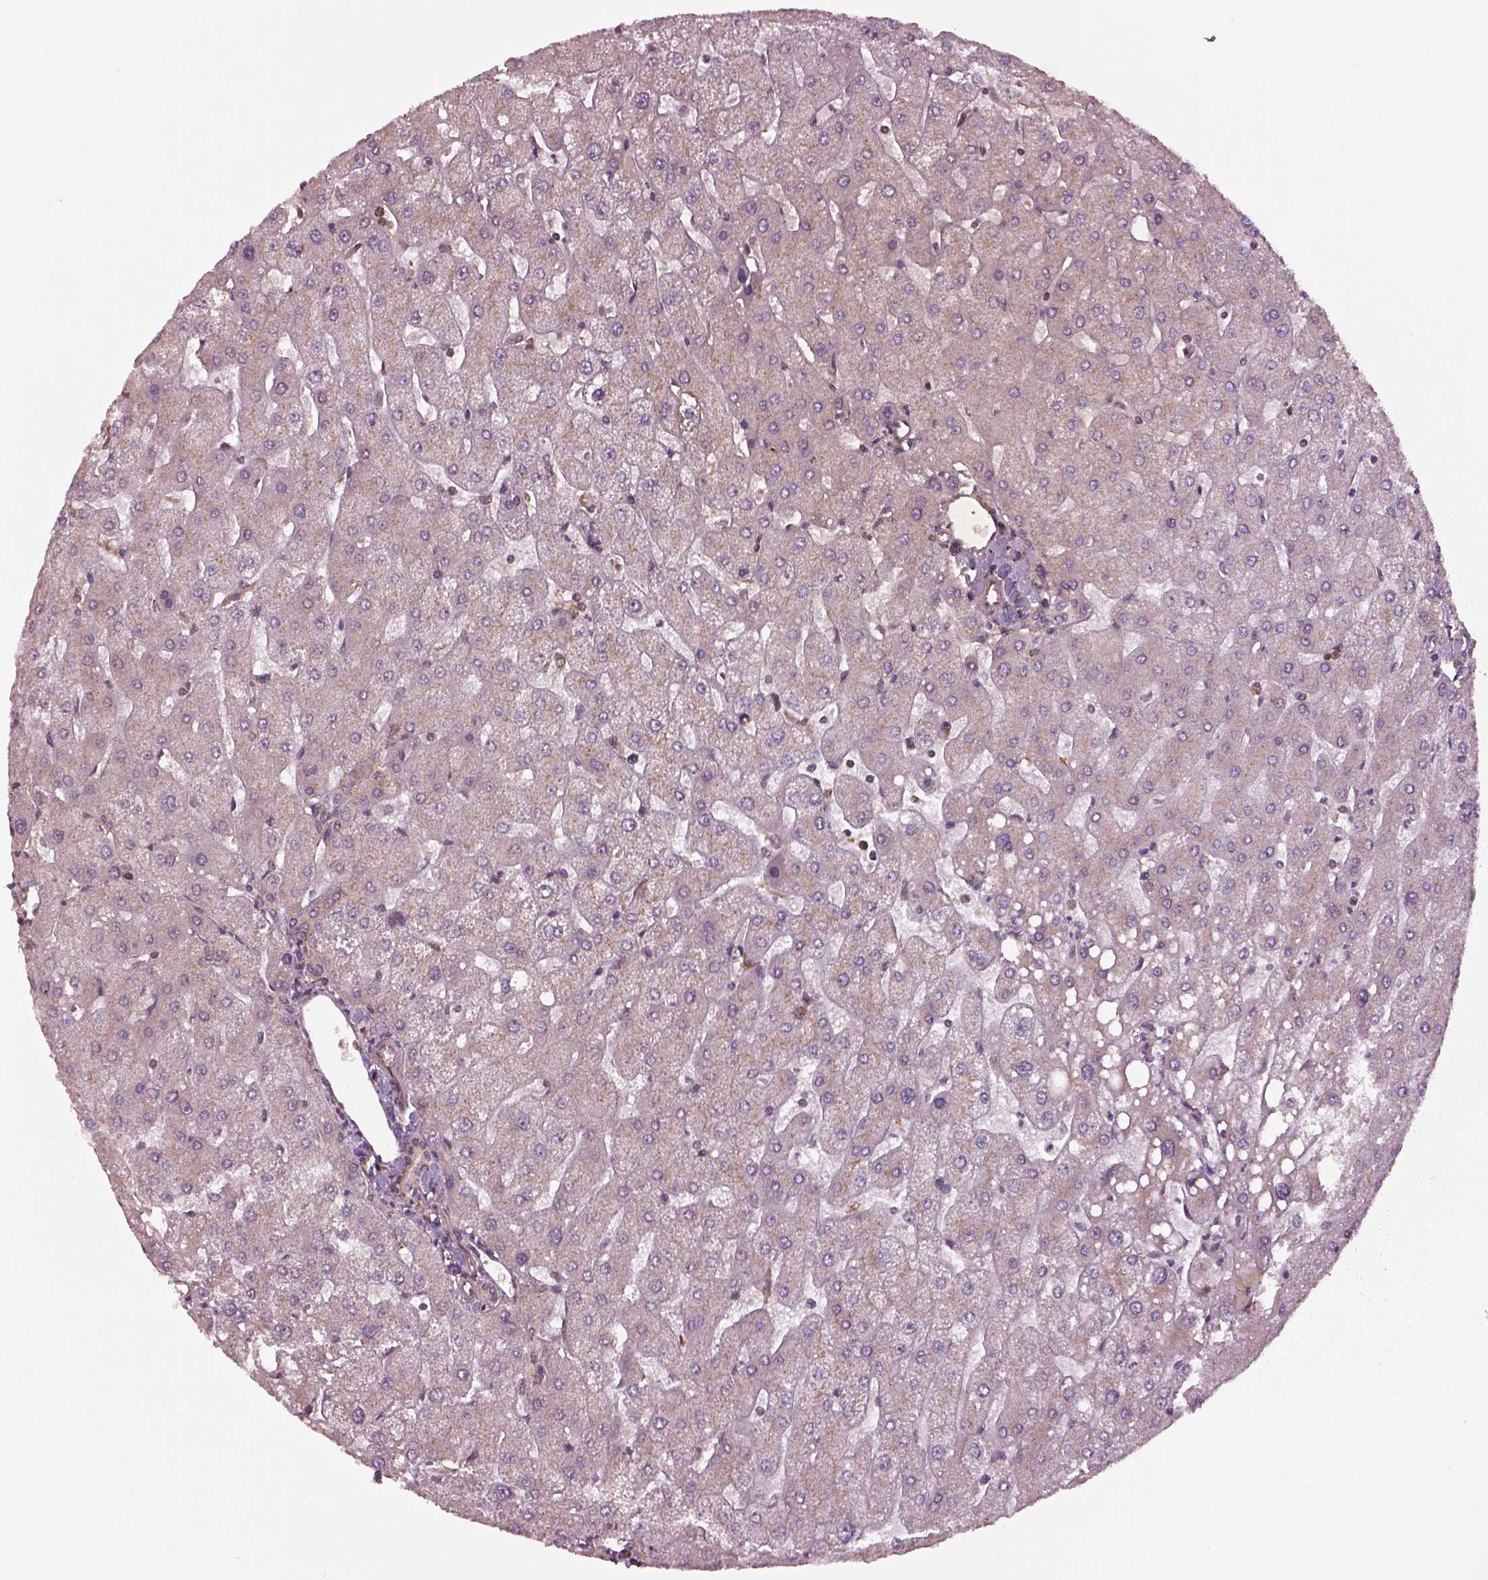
{"staining": {"intensity": "weak", "quantity": ">75%", "location": "cytoplasmic/membranous"}, "tissue": "liver", "cell_type": "Cholangiocytes", "image_type": "normal", "snomed": [{"axis": "morphology", "description": "Normal tissue, NOS"}, {"axis": "topography", "description": "Liver"}], "caption": "Liver stained for a protein shows weak cytoplasmic/membranous positivity in cholangiocytes. Ihc stains the protein of interest in brown and the nuclei are stained blue.", "gene": "WASHC2A", "patient": {"sex": "male", "age": 67}}